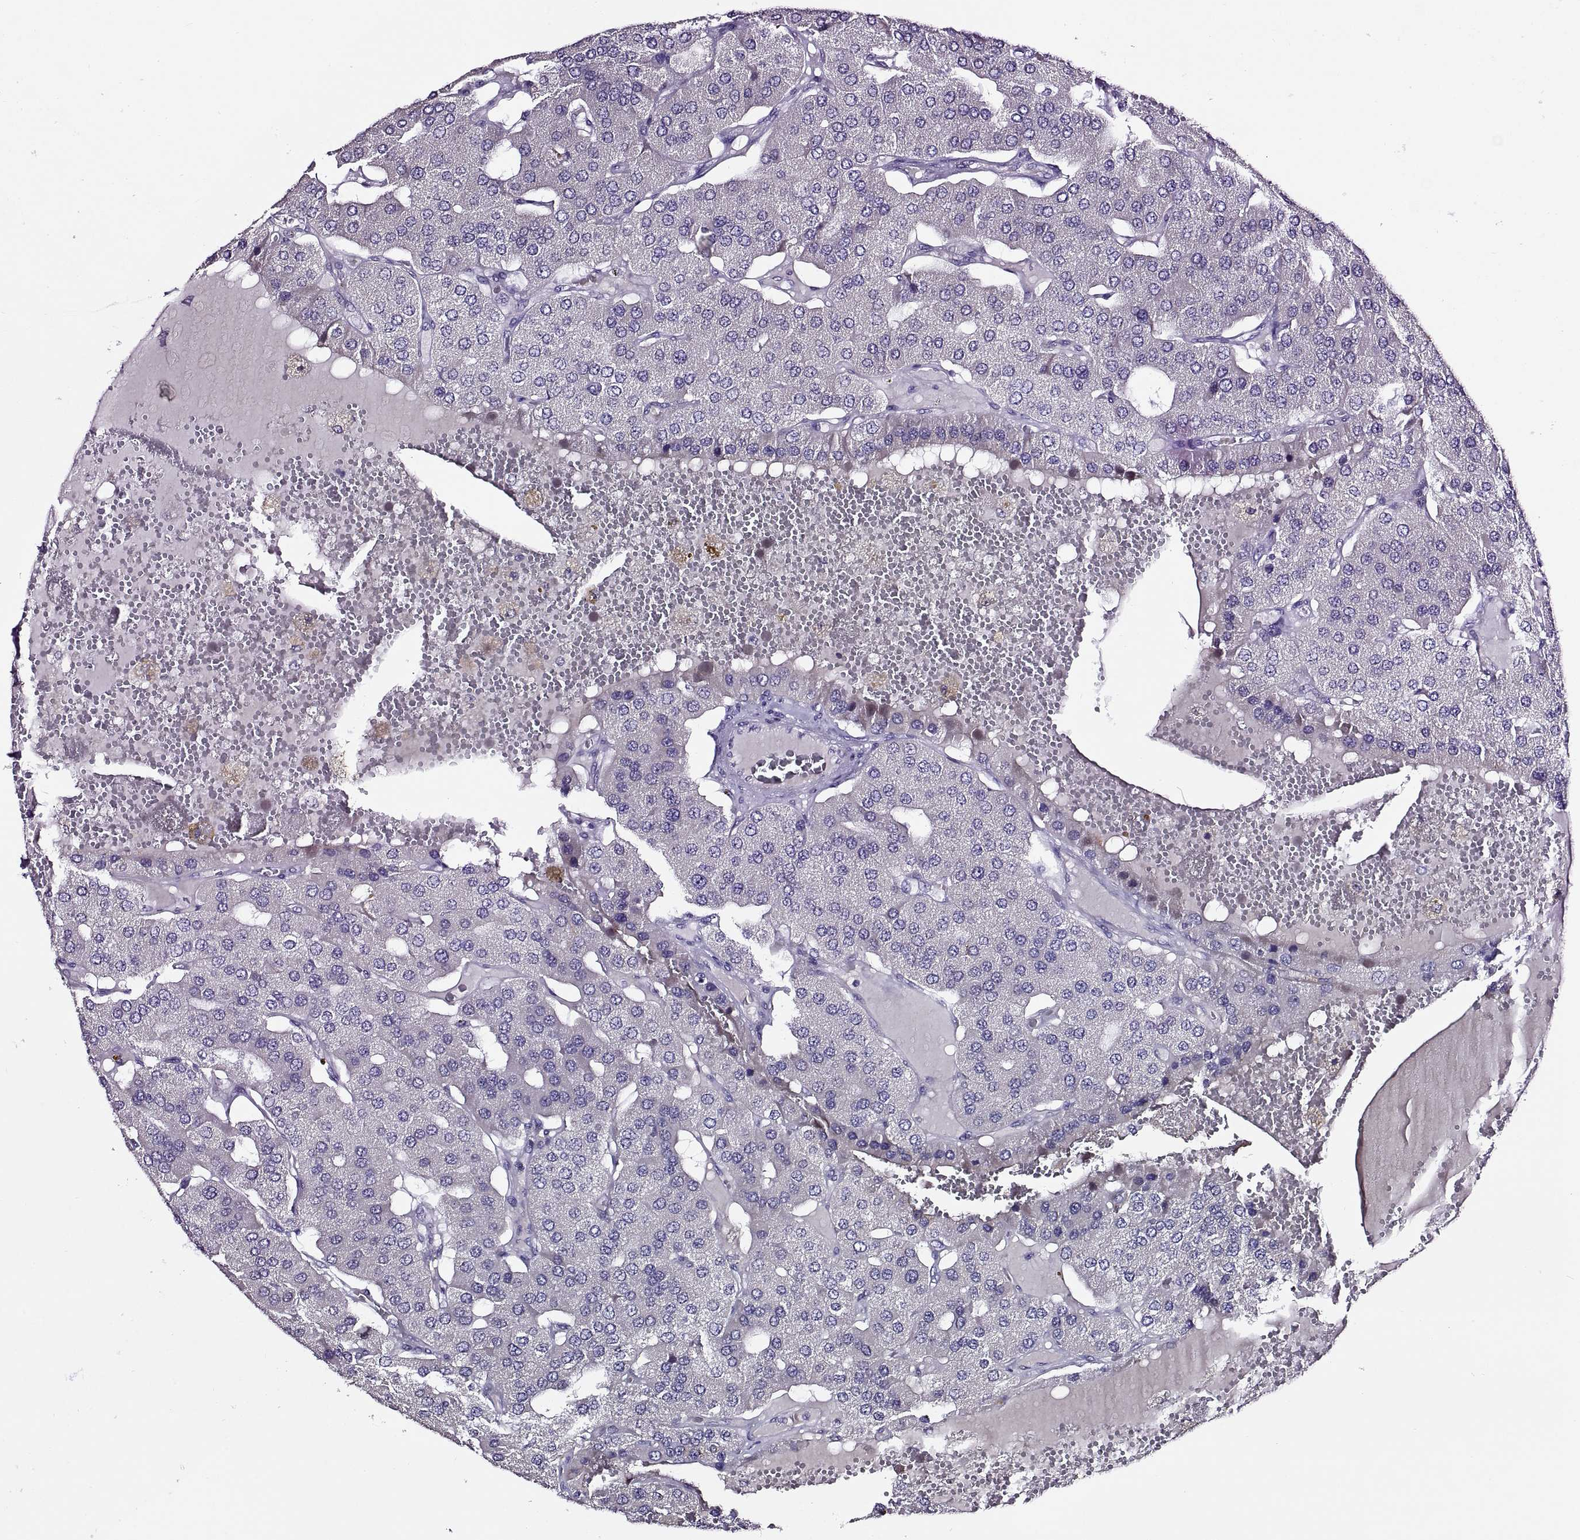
{"staining": {"intensity": "negative", "quantity": "none", "location": "none"}, "tissue": "parathyroid gland", "cell_type": "Glandular cells", "image_type": "normal", "snomed": [{"axis": "morphology", "description": "Normal tissue, NOS"}, {"axis": "morphology", "description": "Adenoma, NOS"}, {"axis": "topography", "description": "Parathyroid gland"}], "caption": "Human parathyroid gland stained for a protein using immunohistochemistry displays no expression in glandular cells.", "gene": "VSX2", "patient": {"sex": "female", "age": 86}}